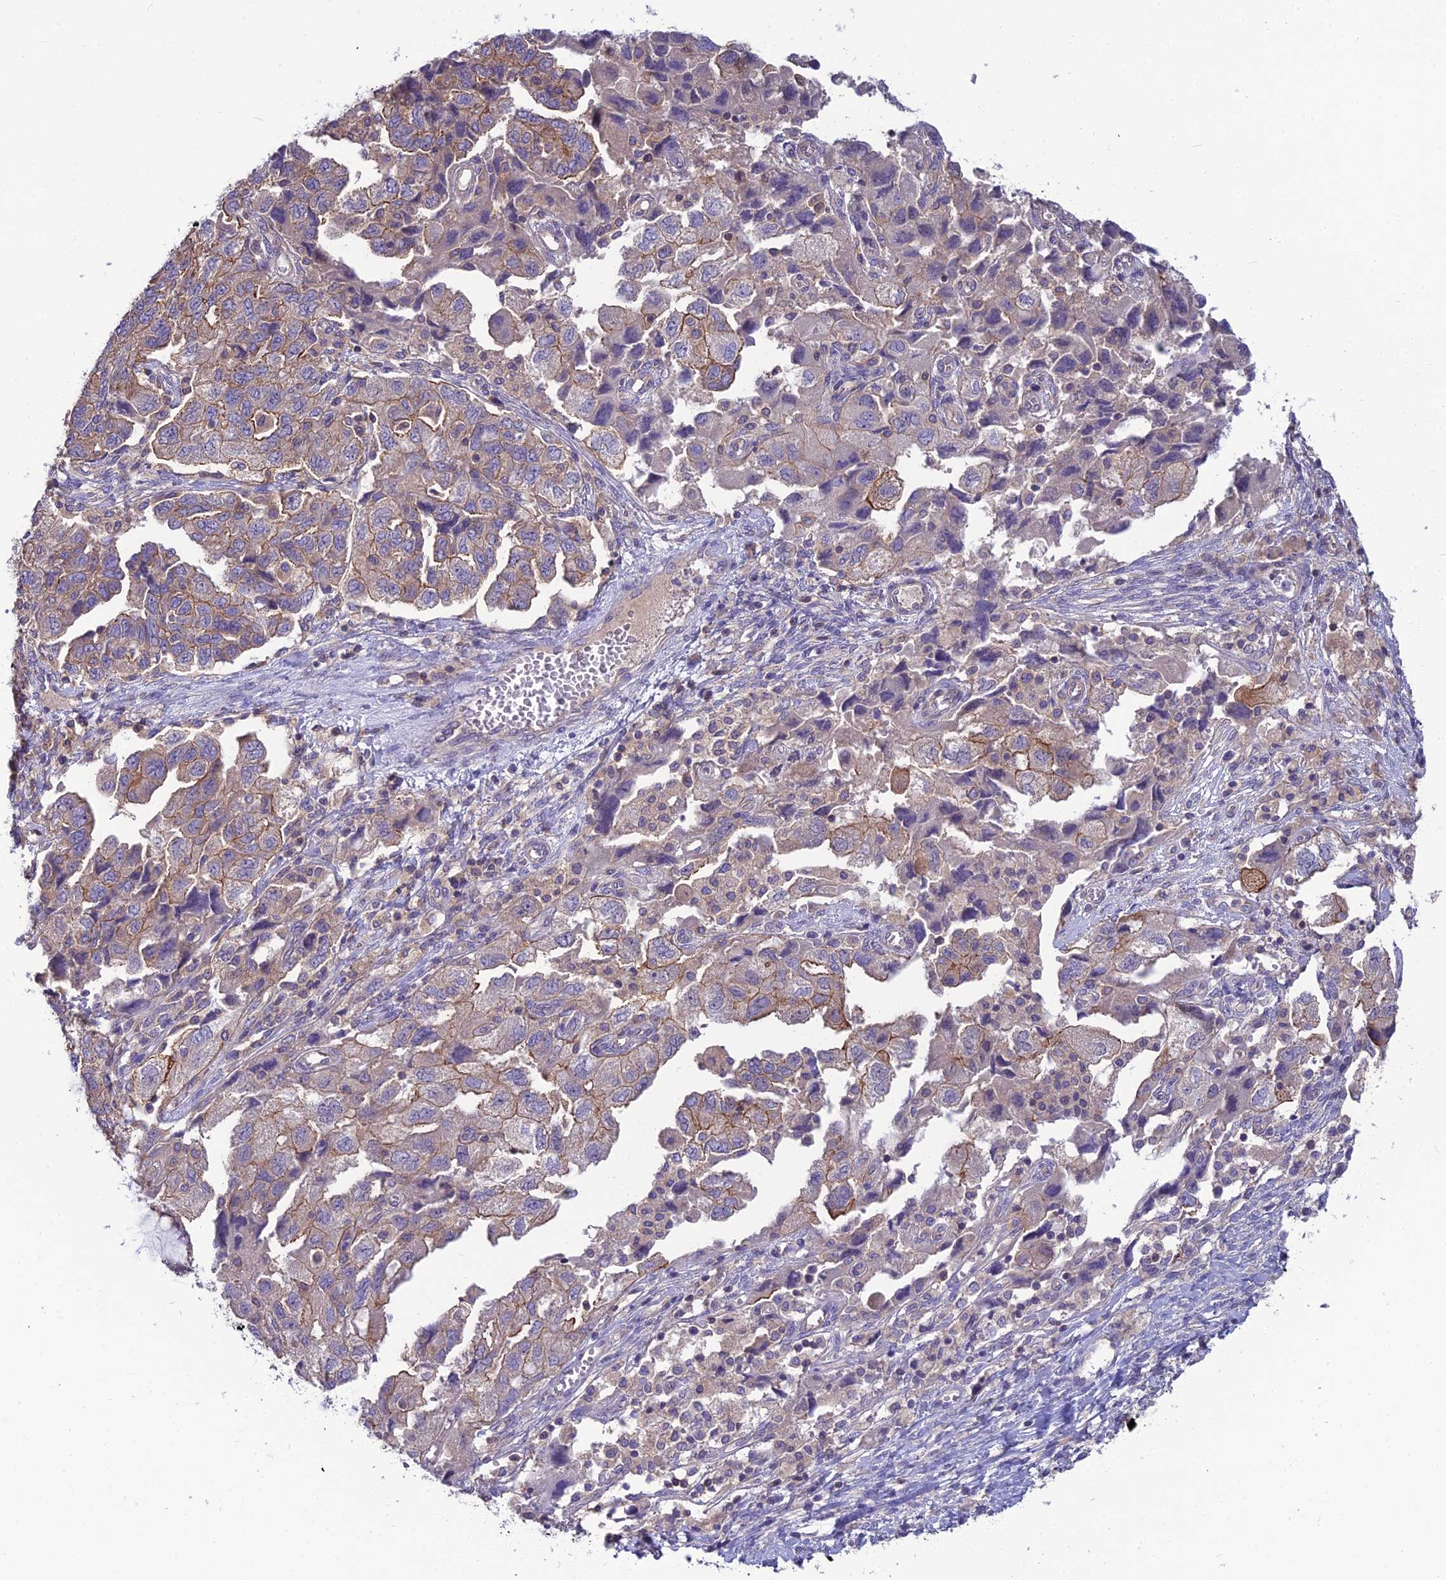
{"staining": {"intensity": "weak", "quantity": "25%-75%", "location": "cytoplasmic/membranous"}, "tissue": "ovarian cancer", "cell_type": "Tumor cells", "image_type": "cancer", "snomed": [{"axis": "morphology", "description": "Carcinoma, NOS"}, {"axis": "morphology", "description": "Cystadenocarcinoma, serous, NOS"}, {"axis": "topography", "description": "Ovary"}], "caption": "Approximately 25%-75% of tumor cells in human ovarian cancer (serous cystadenocarcinoma) show weak cytoplasmic/membranous protein staining as visualized by brown immunohistochemical staining.", "gene": "MVD", "patient": {"sex": "female", "age": 69}}